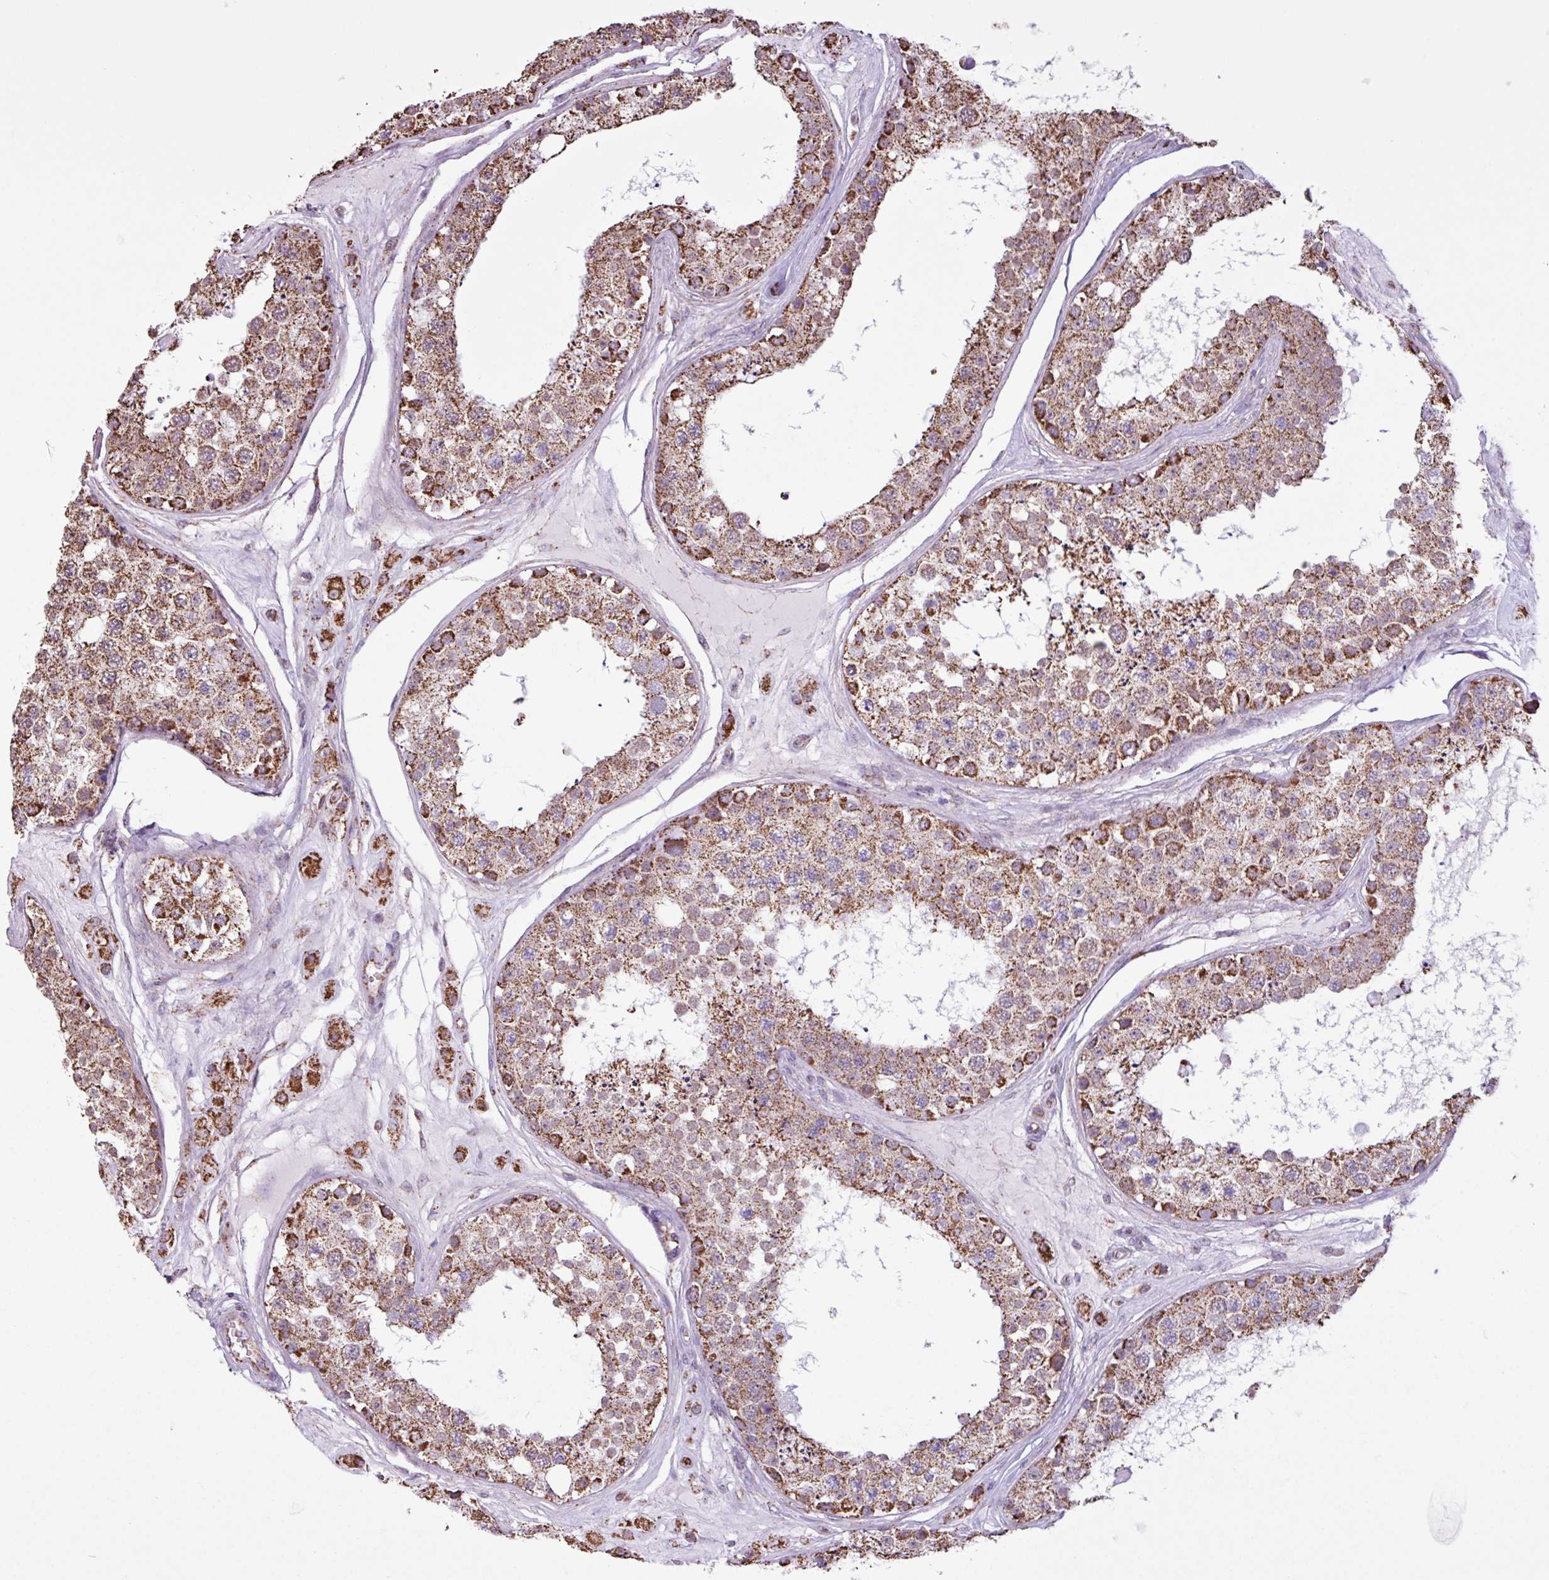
{"staining": {"intensity": "strong", "quantity": ">75%", "location": "cytoplasmic/membranous"}, "tissue": "testis", "cell_type": "Cells in seminiferous ducts", "image_type": "normal", "snomed": [{"axis": "morphology", "description": "Normal tissue, NOS"}, {"axis": "topography", "description": "Testis"}], "caption": "This histopathology image shows immunohistochemistry (IHC) staining of benign testis, with high strong cytoplasmic/membranous expression in approximately >75% of cells in seminiferous ducts.", "gene": "ALG8", "patient": {"sex": "male", "age": 25}}